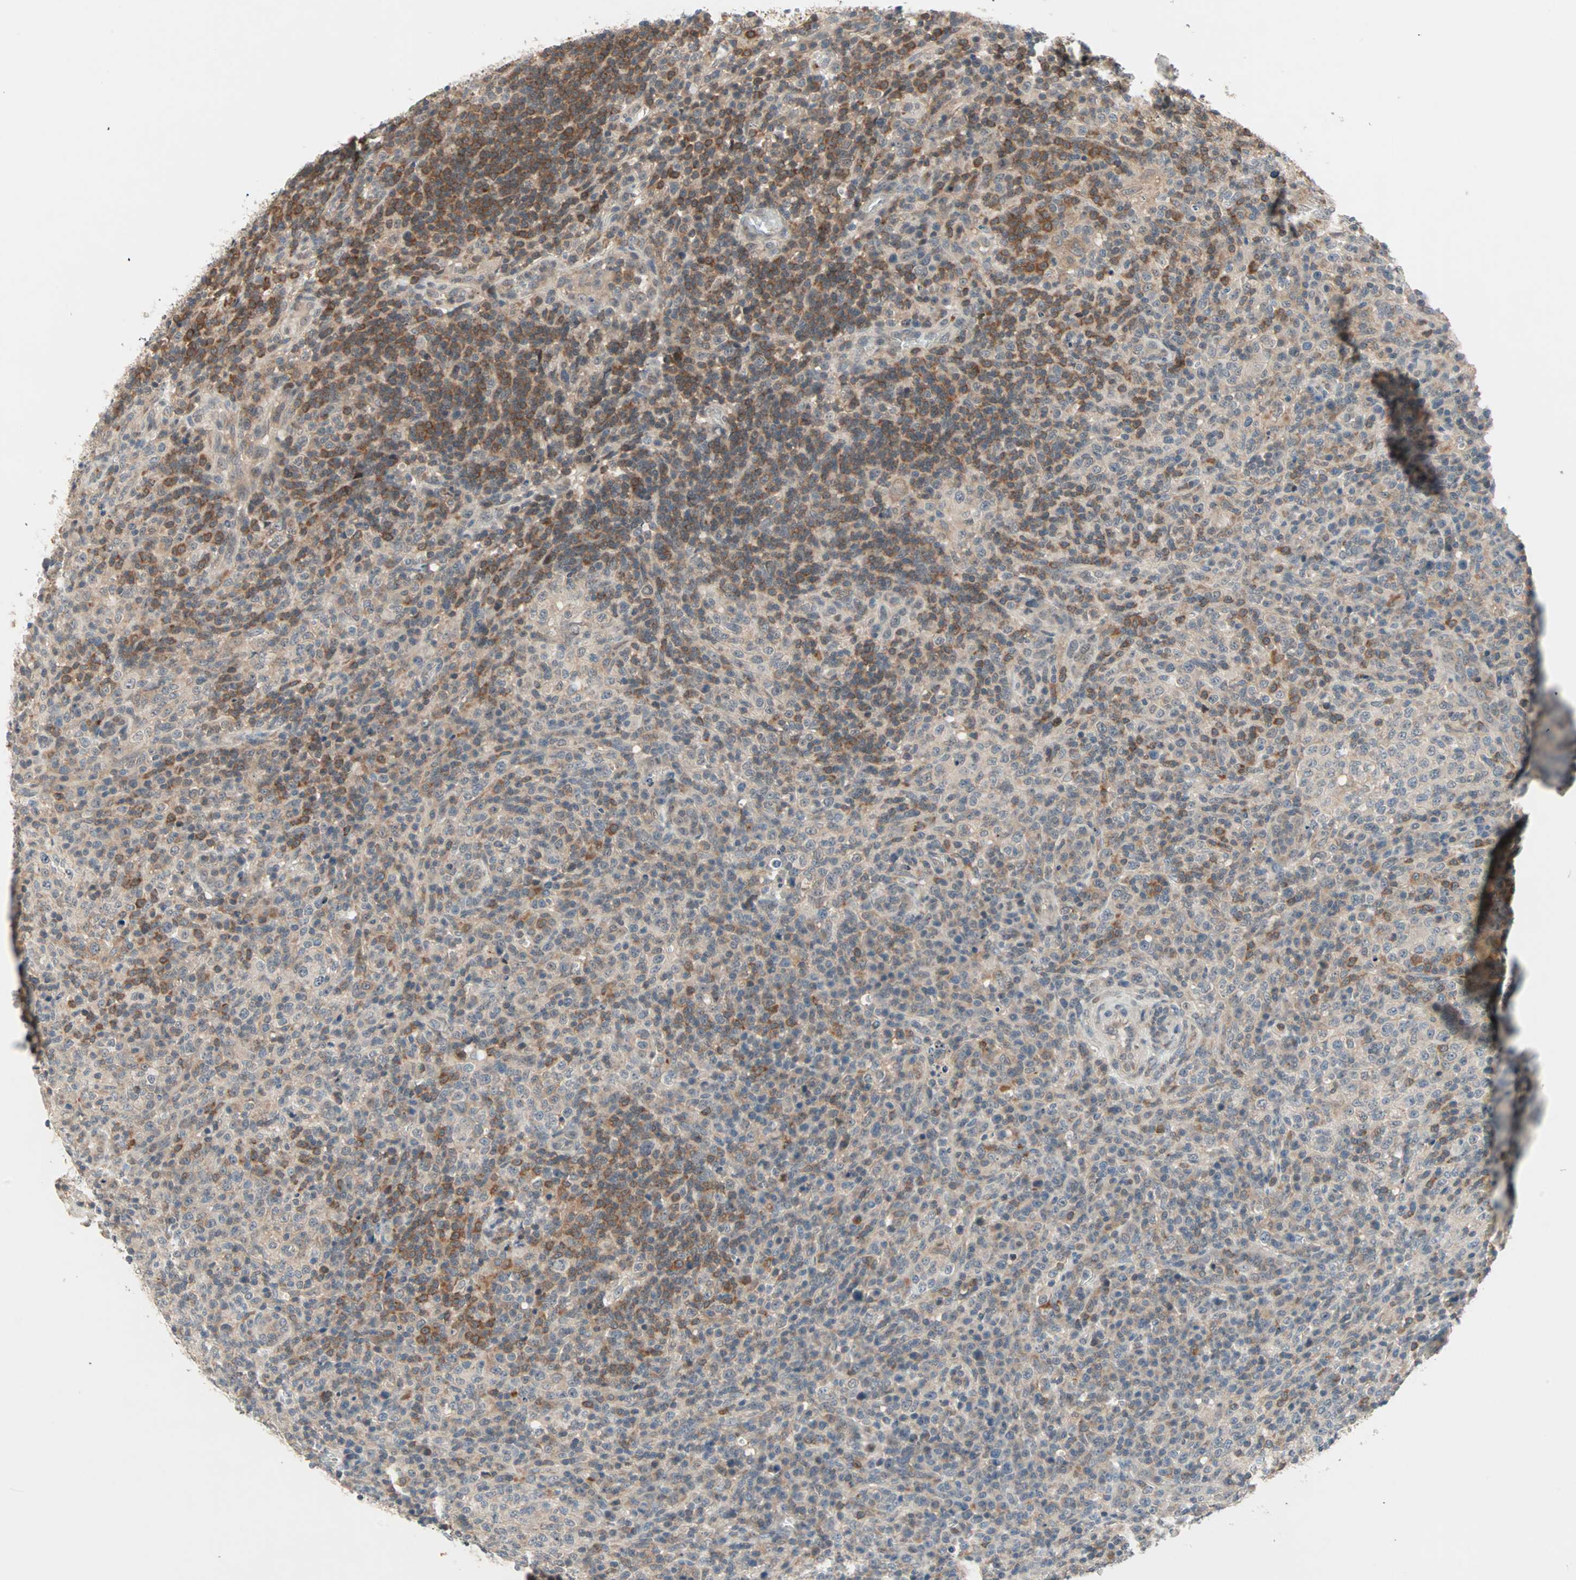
{"staining": {"intensity": "weak", "quantity": "25%-75%", "location": "cytoplasmic/membranous"}, "tissue": "lymphoma", "cell_type": "Tumor cells", "image_type": "cancer", "snomed": [{"axis": "morphology", "description": "Malignant lymphoma, non-Hodgkin's type, High grade"}, {"axis": "topography", "description": "Lymph node"}], "caption": "Tumor cells display low levels of weak cytoplasmic/membranous expression in approximately 25%-75% of cells in human lymphoma.", "gene": "PROS1", "patient": {"sex": "female", "age": 76}}